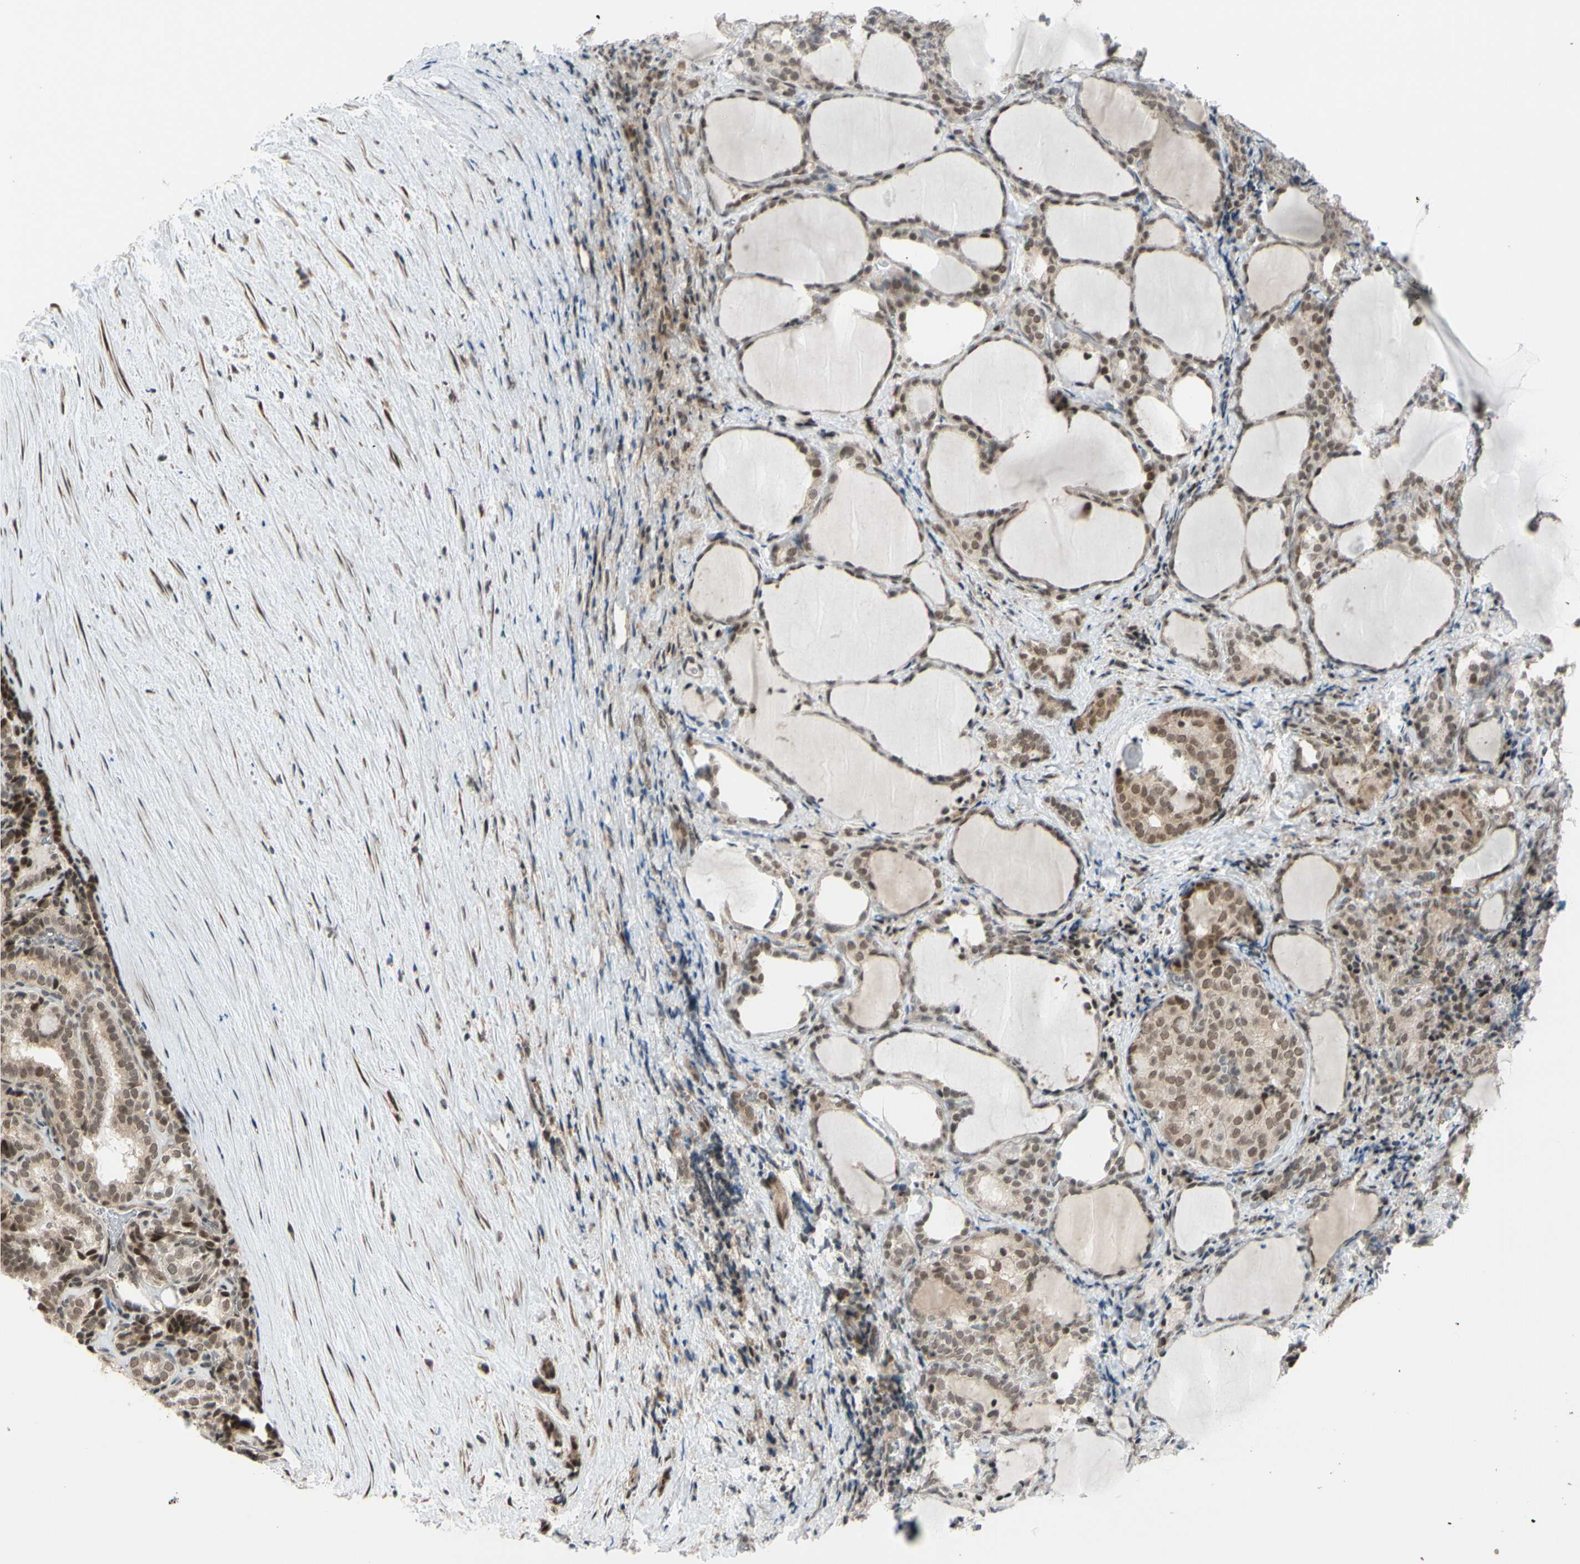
{"staining": {"intensity": "moderate", "quantity": ">75%", "location": "cytoplasmic/membranous,nuclear"}, "tissue": "thyroid cancer", "cell_type": "Tumor cells", "image_type": "cancer", "snomed": [{"axis": "morphology", "description": "Normal tissue, NOS"}, {"axis": "morphology", "description": "Papillary adenocarcinoma, NOS"}, {"axis": "topography", "description": "Thyroid gland"}], "caption": "Human papillary adenocarcinoma (thyroid) stained with a protein marker exhibits moderate staining in tumor cells.", "gene": "BRMS1", "patient": {"sex": "female", "age": 30}}